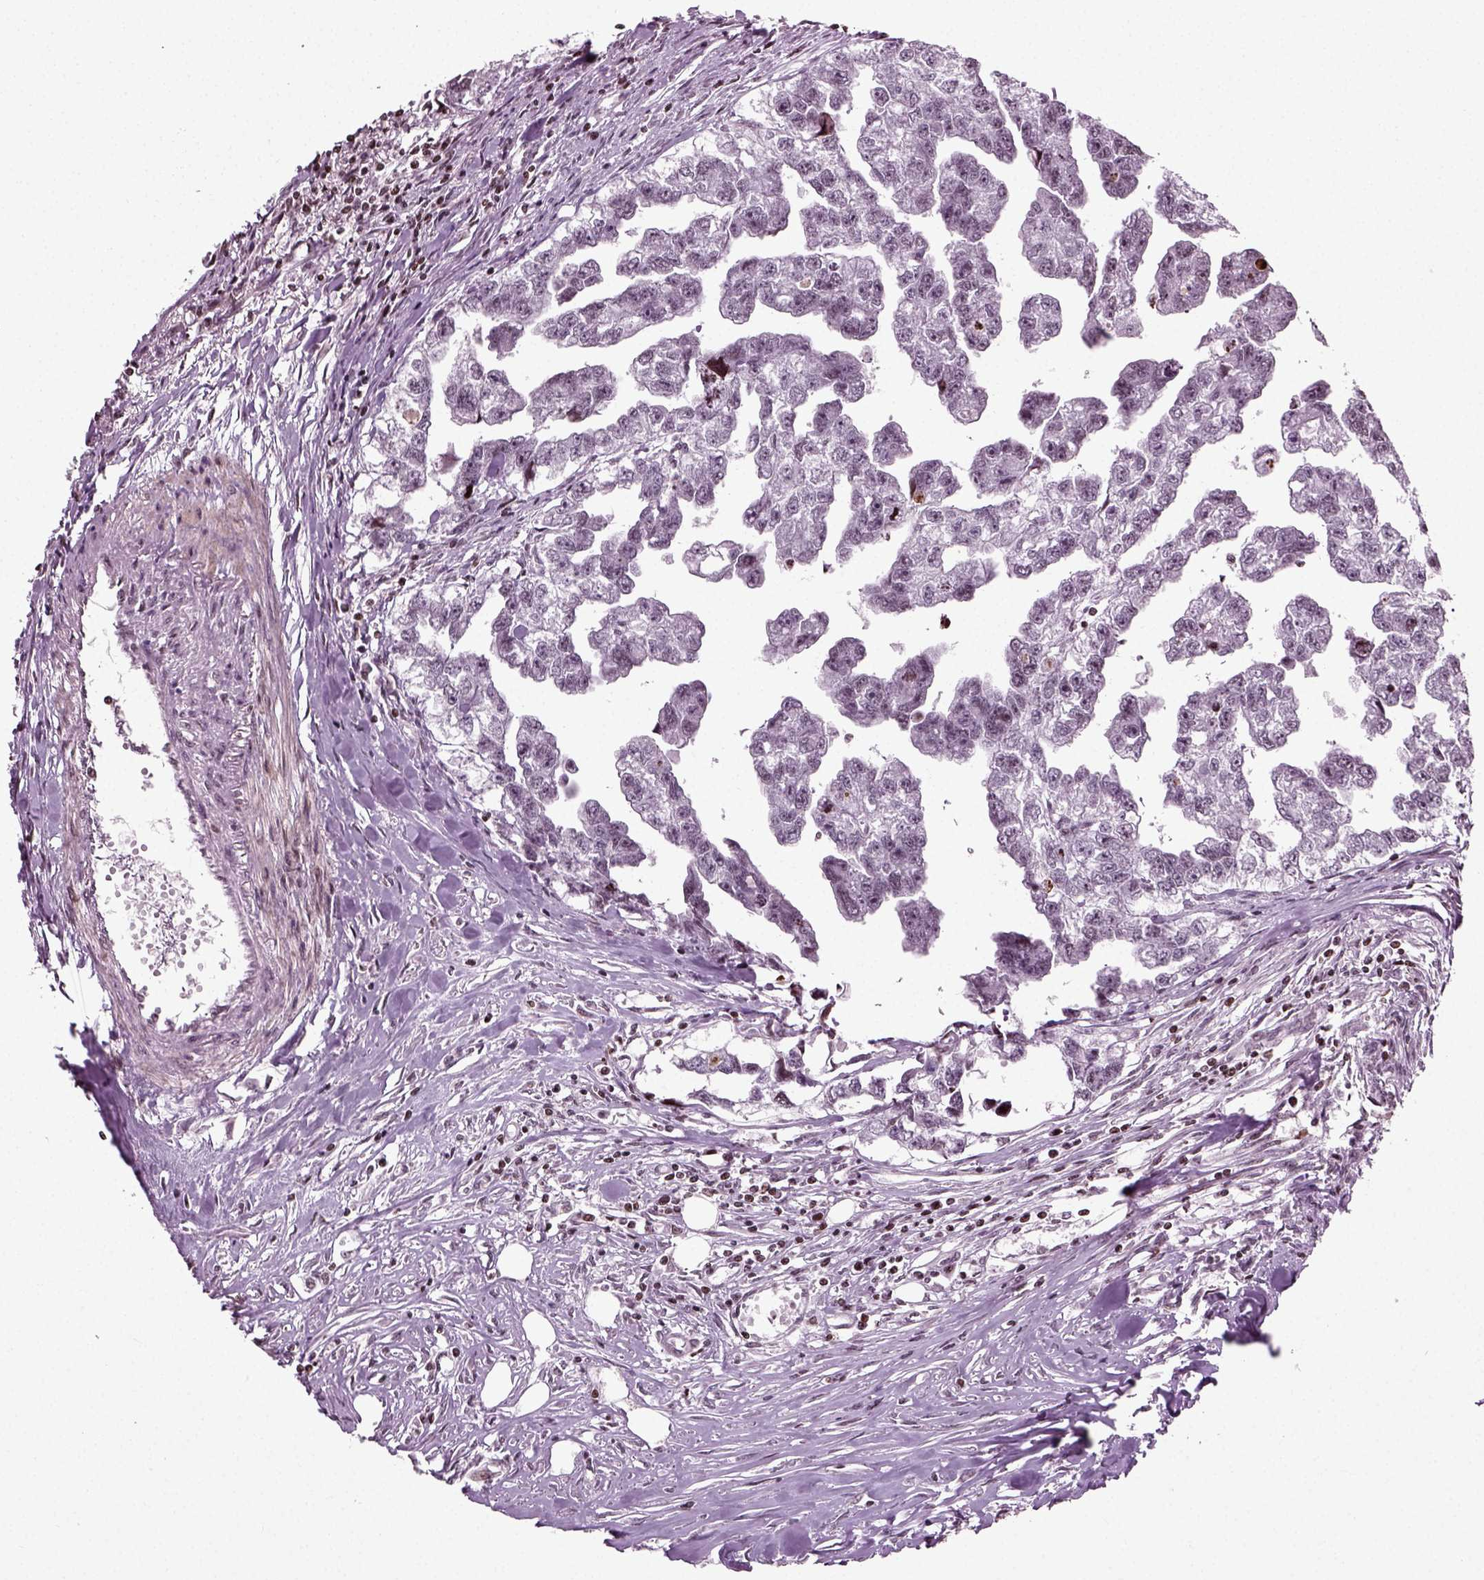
{"staining": {"intensity": "negative", "quantity": "none", "location": "none"}, "tissue": "testis cancer", "cell_type": "Tumor cells", "image_type": "cancer", "snomed": [{"axis": "morphology", "description": "Carcinoma, Embryonal, NOS"}, {"axis": "morphology", "description": "Teratoma, malignant, NOS"}, {"axis": "topography", "description": "Testis"}], "caption": "Tumor cells show no significant staining in testis embryonal carcinoma.", "gene": "HEYL", "patient": {"sex": "male", "age": 44}}